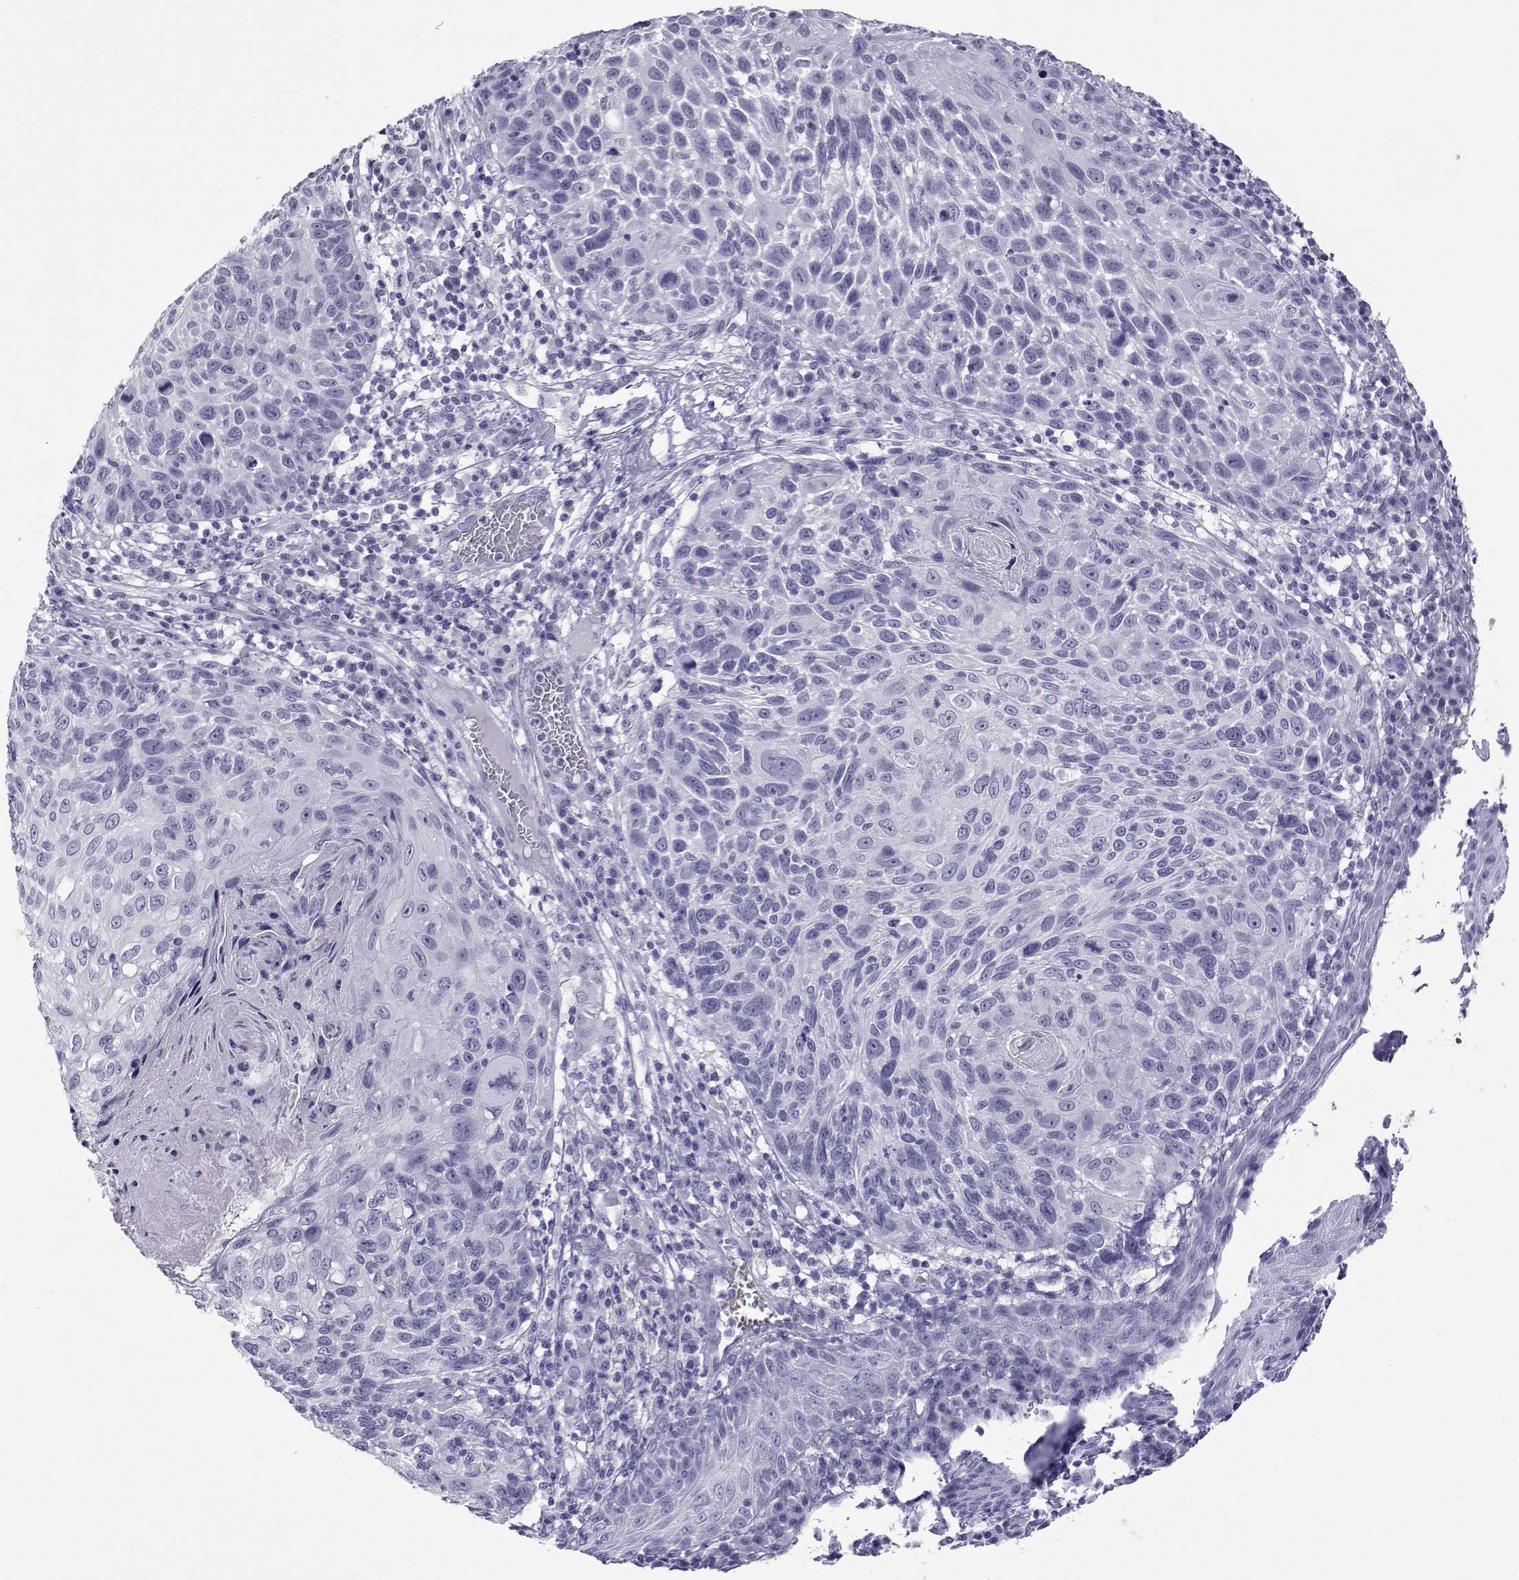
{"staining": {"intensity": "negative", "quantity": "none", "location": "none"}, "tissue": "skin cancer", "cell_type": "Tumor cells", "image_type": "cancer", "snomed": [{"axis": "morphology", "description": "Squamous cell carcinoma, NOS"}, {"axis": "topography", "description": "Skin"}], "caption": "An image of human skin squamous cell carcinoma is negative for staining in tumor cells.", "gene": "ACTL7A", "patient": {"sex": "male", "age": 92}}